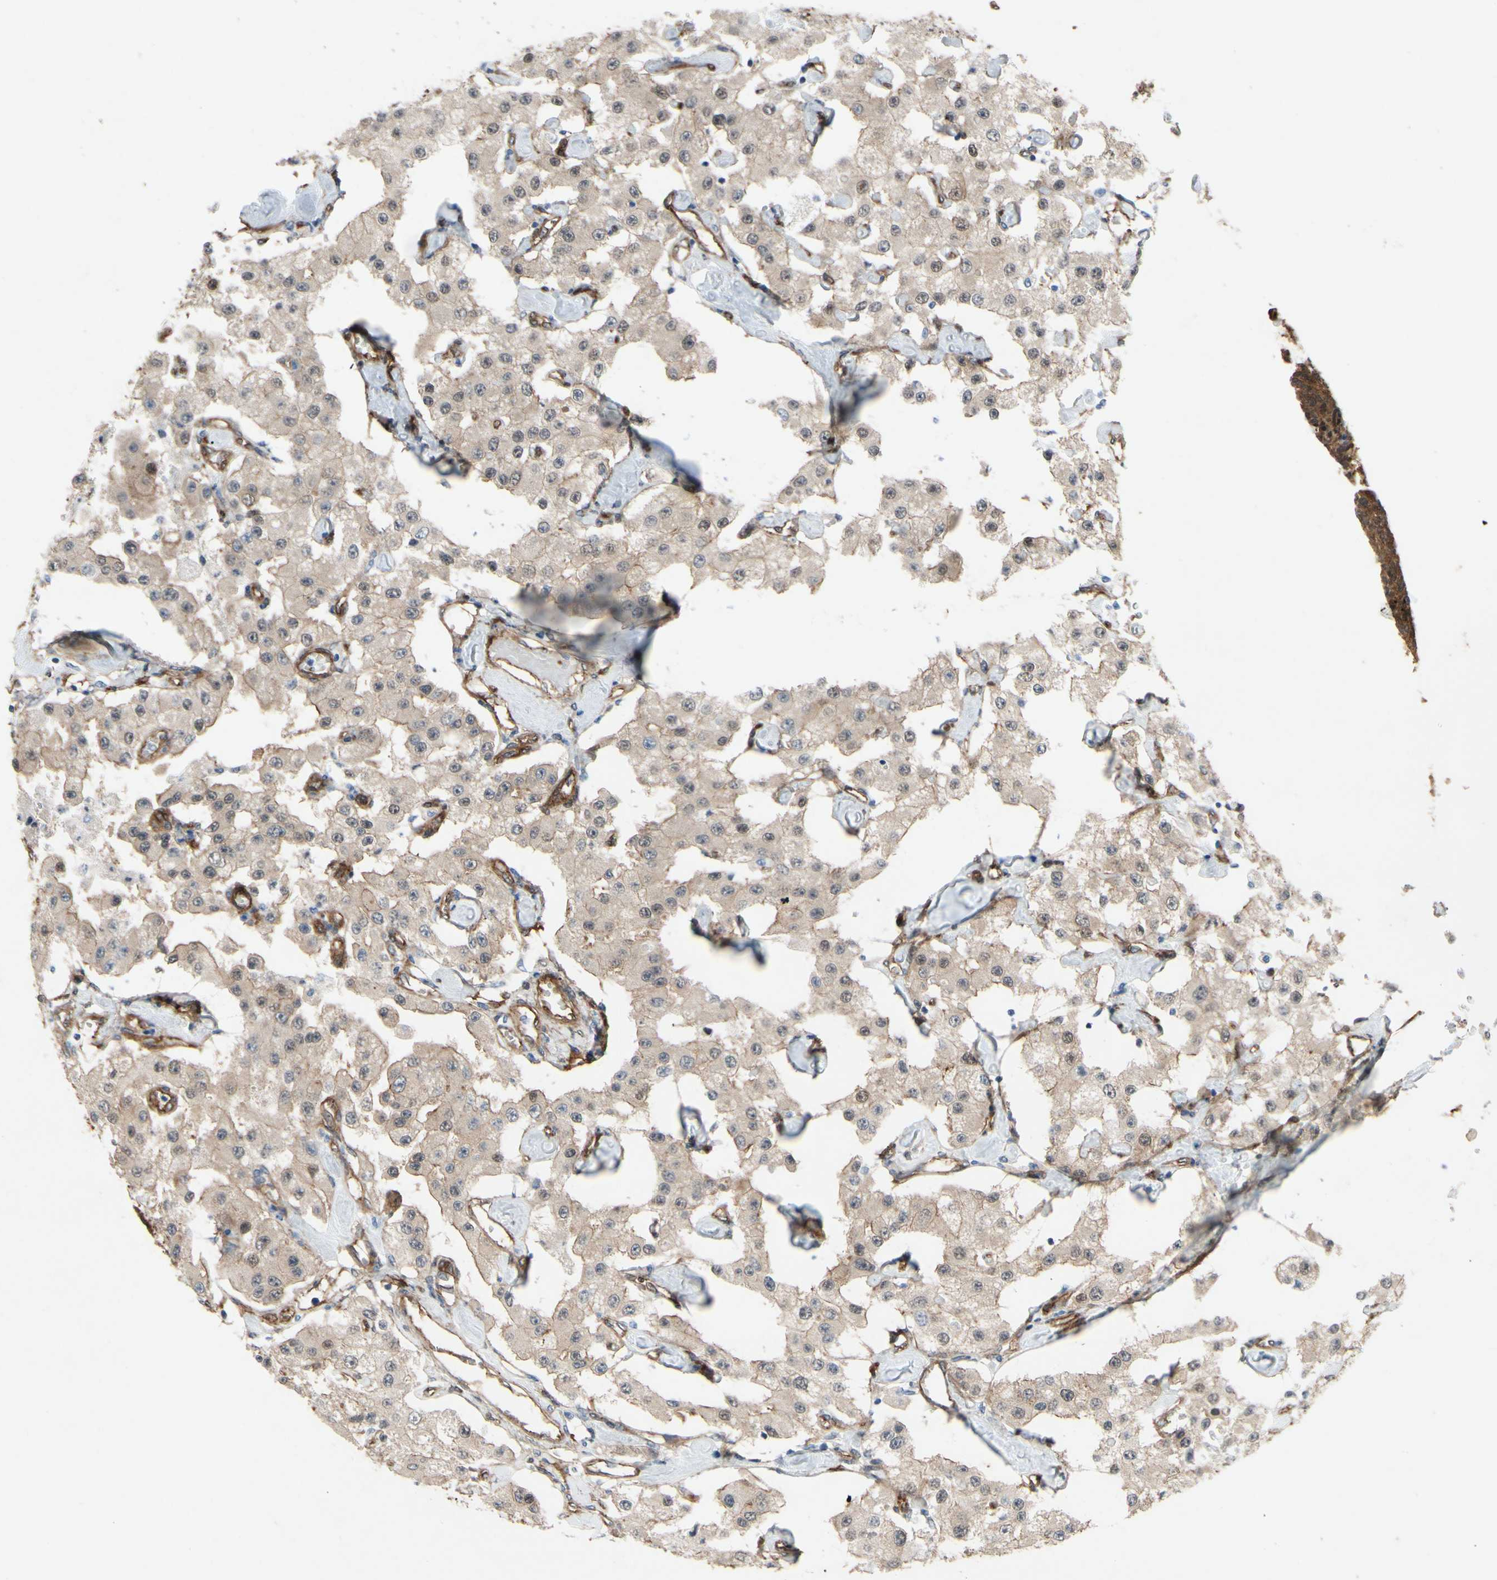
{"staining": {"intensity": "weak", "quantity": "25%-75%", "location": "cytoplasmic/membranous"}, "tissue": "carcinoid", "cell_type": "Tumor cells", "image_type": "cancer", "snomed": [{"axis": "morphology", "description": "Carcinoid, malignant, NOS"}, {"axis": "topography", "description": "Pancreas"}], "caption": "Immunohistochemical staining of carcinoid demonstrates weak cytoplasmic/membranous protein staining in approximately 25%-75% of tumor cells.", "gene": "CTTNBP2", "patient": {"sex": "male", "age": 41}}